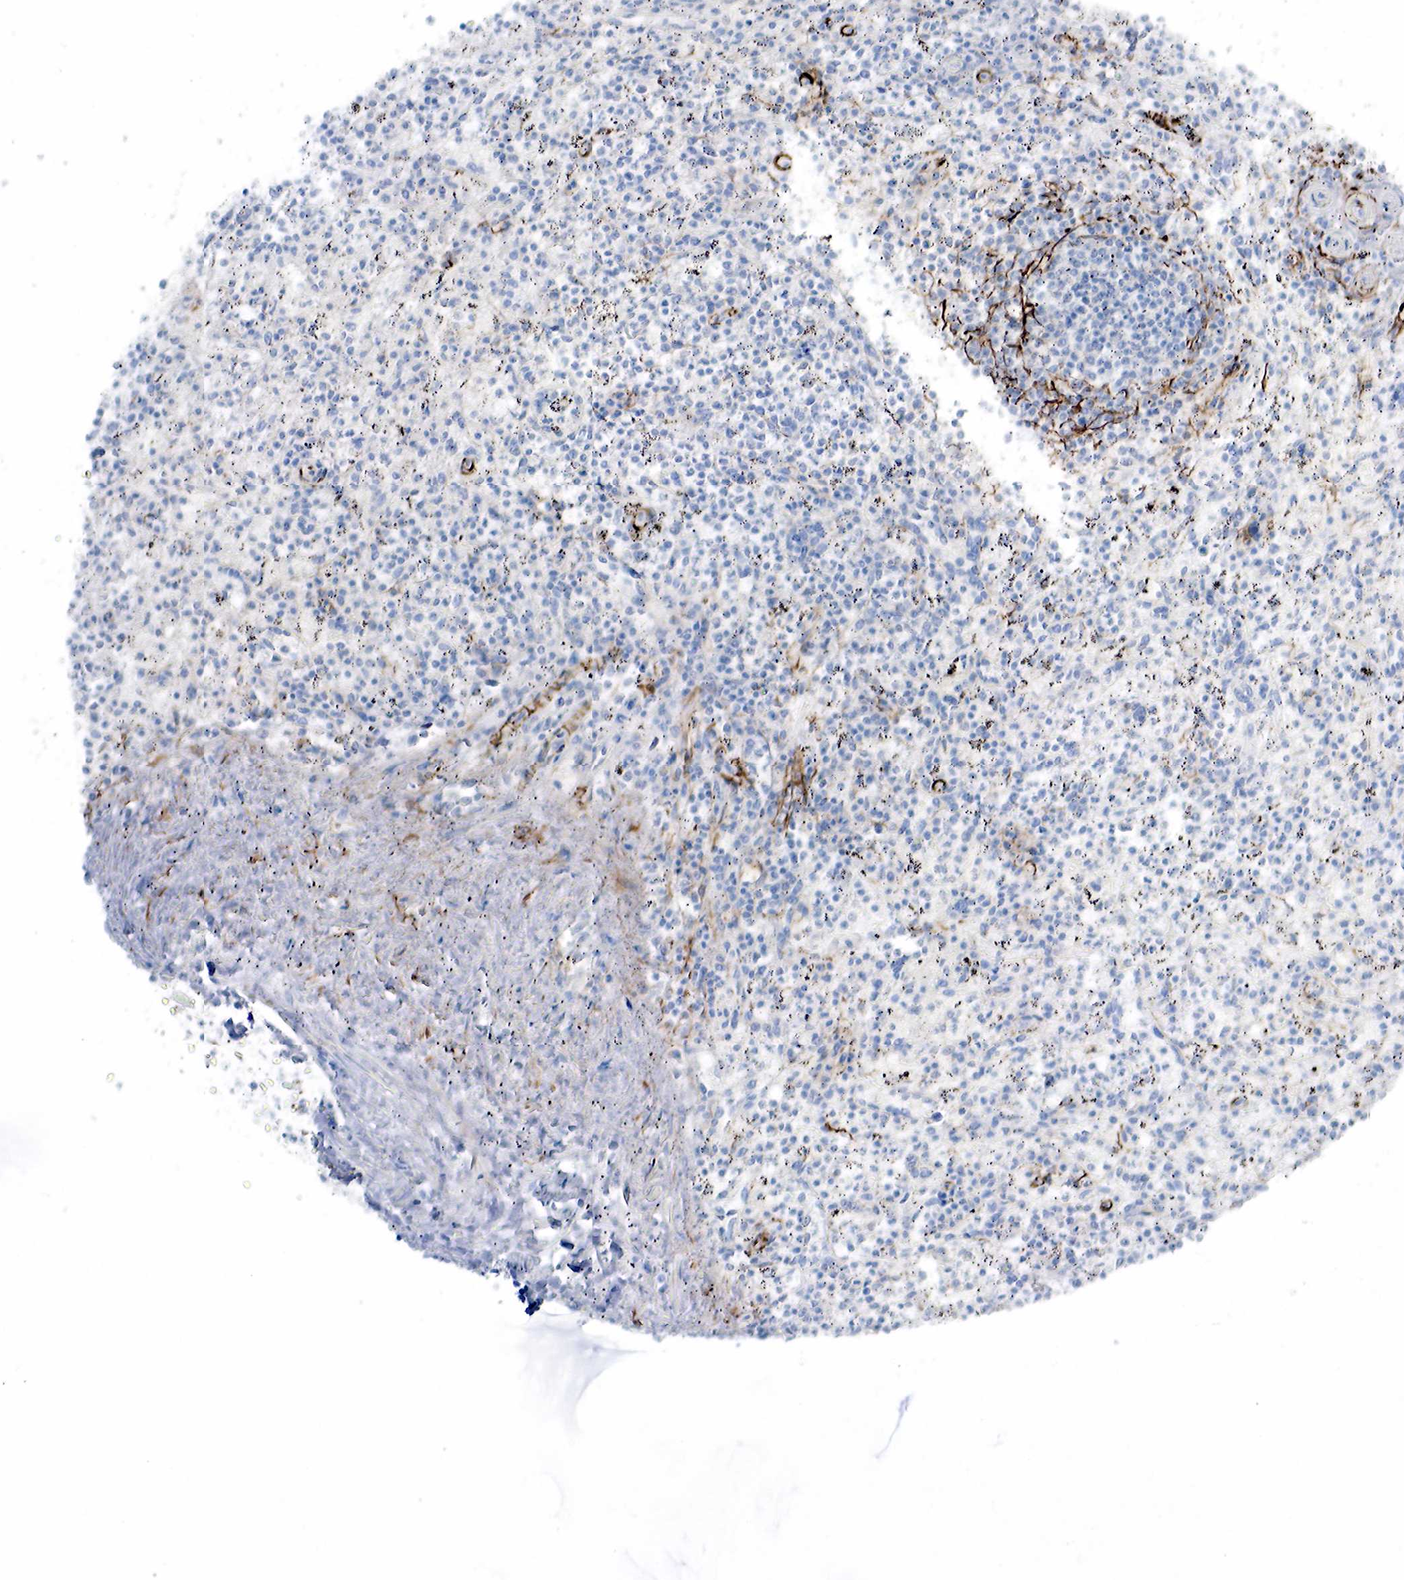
{"staining": {"intensity": "negative", "quantity": "none", "location": "none"}, "tissue": "spleen", "cell_type": "Cells in red pulp", "image_type": "normal", "snomed": [{"axis": "morphology", "description": "Normal tissue, NOS"}, {"axis": "topography", "description": "Spleen"}], "caption": "Immunohistochemical staining of unremarkable spleen demonstrates no significant expression in cells in red pulp. (DAB immunohistochemistry with hematoxylin counter stain).", "gene": "KRT18", "patient": {"sex": "male", "age": 72}}